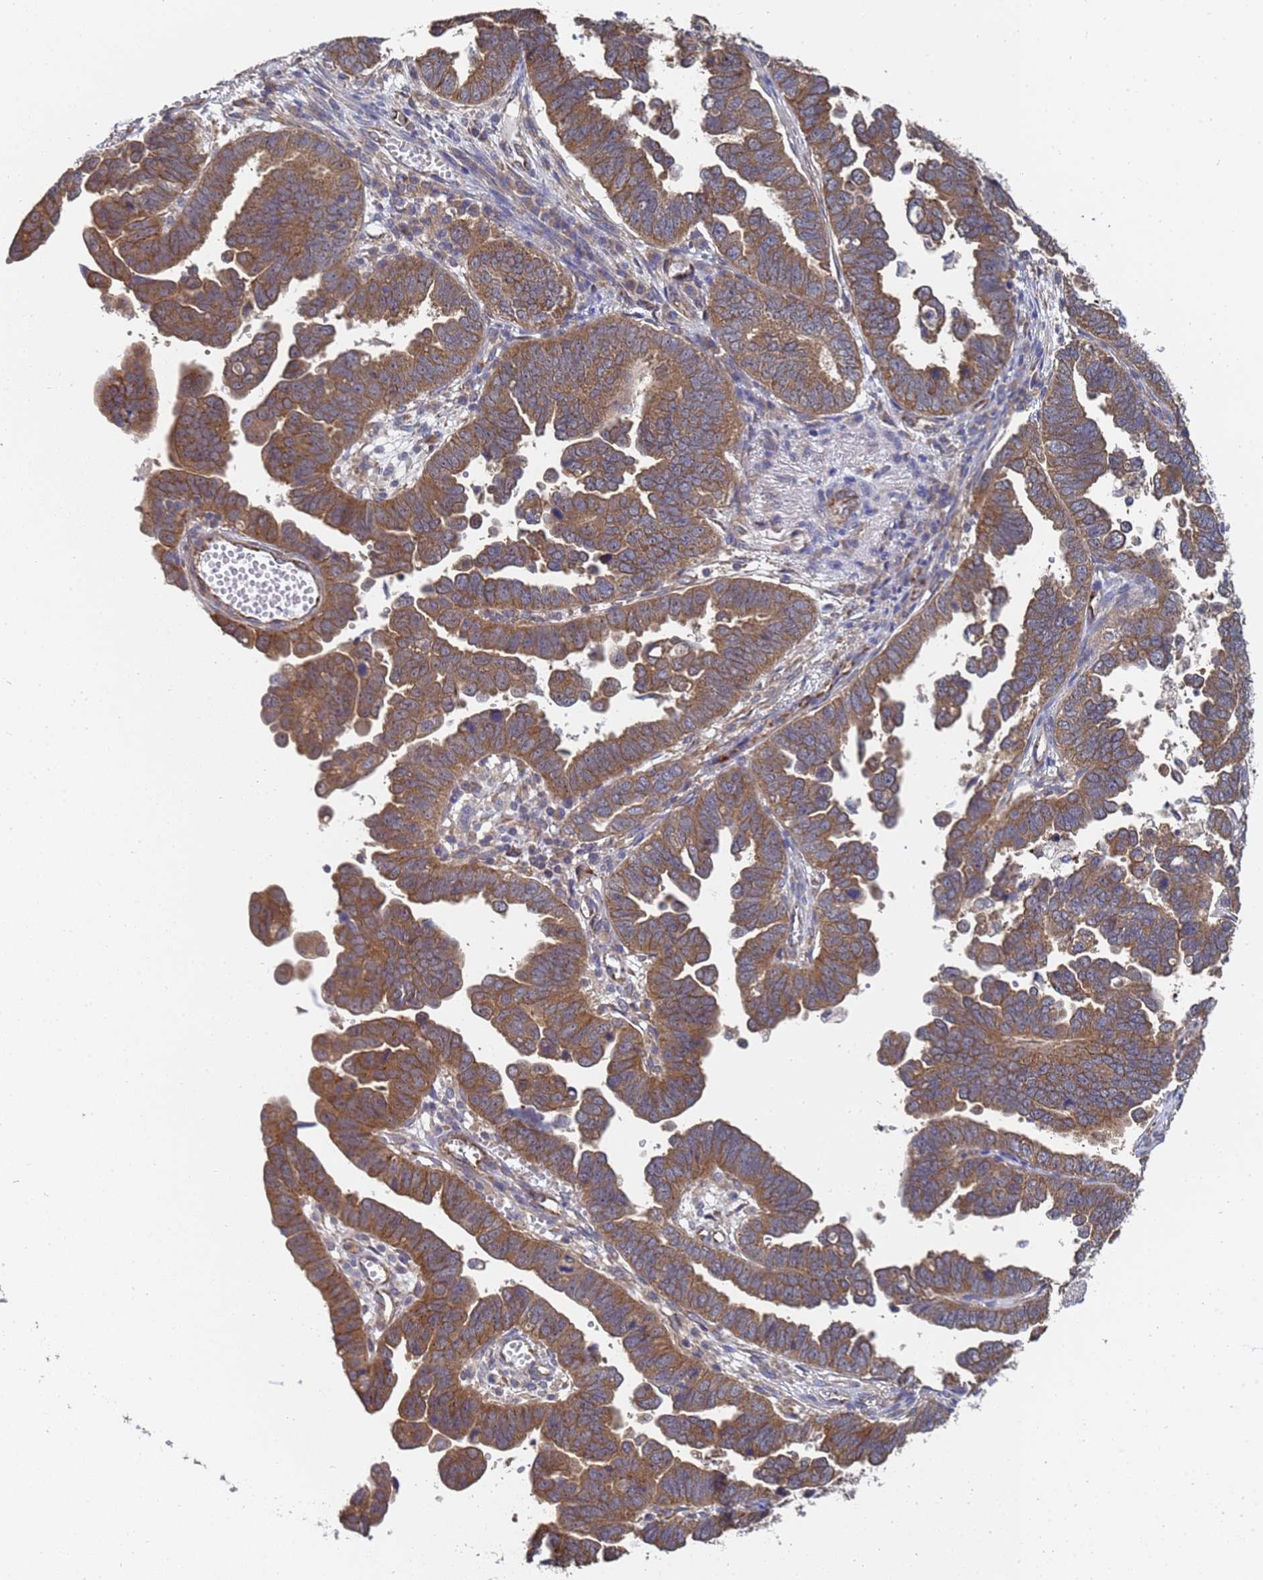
{"staining": {"intensity": "moderate", "quantity": ">75%", "location": "cytoplasmic/membranous"}, "tissue": "endometrial cancer", "cell_type": "Tumor cells", "image_type": "cancer", "snomed": [{"axis": "morphology", "description": "Adenocarcinoma, NOS"}, {"axis": "topography", "description": "Endometrium"}], "caption": "Approximately >75% of tumor cells in endometrial cancer reveal moderate cytoplasmic/membranous protein expression as visualized by brown immunohistochemical staining.", "gene": "ALS2CL", "patient": {"sex": "female", "age": 75}}